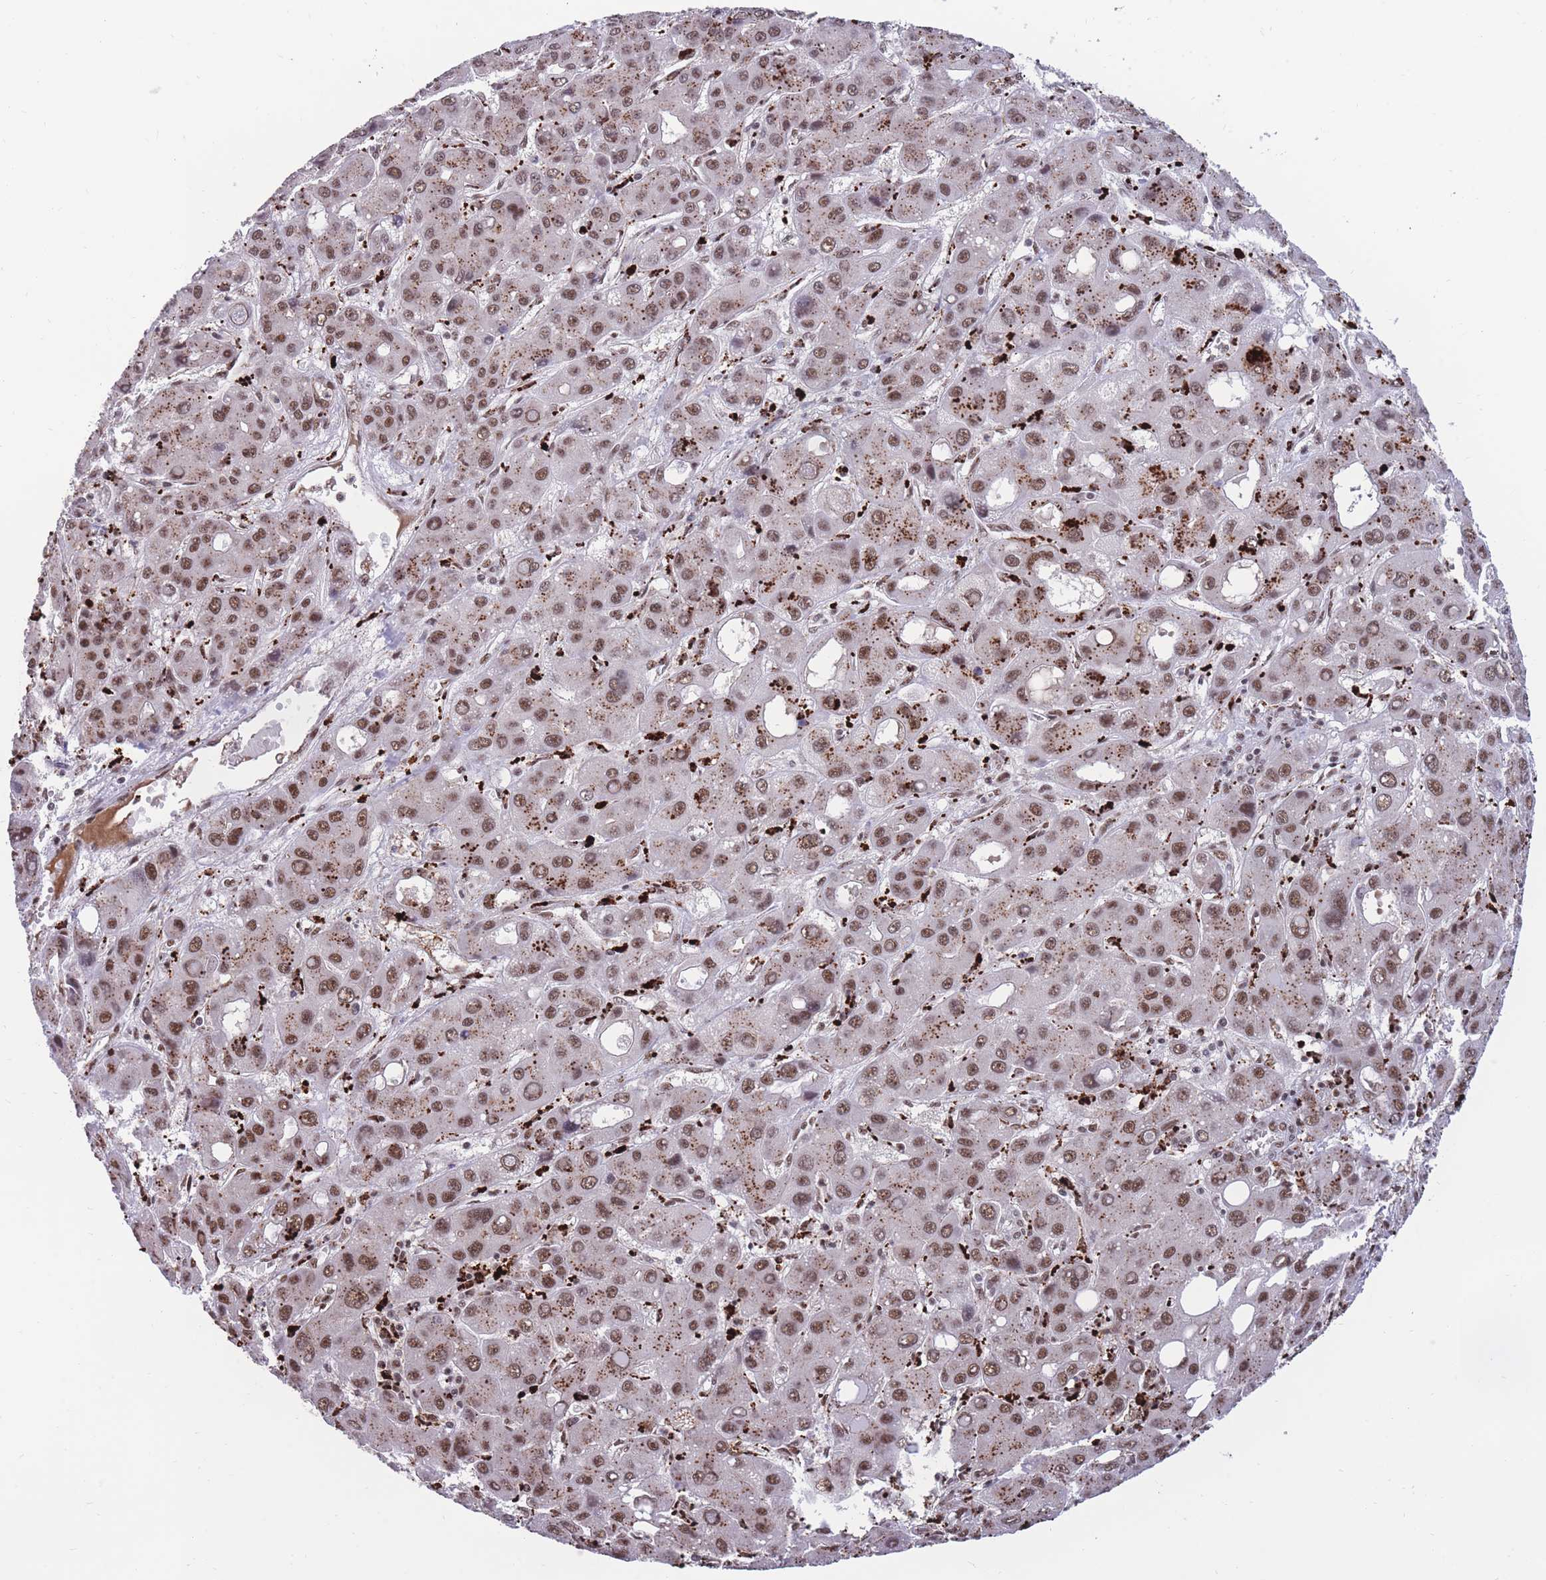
{"staining": {"intensity": "moderate", "quantity": ">75%", "location": "nuclear"}, "tissue": "liver cancer", "cell_type": "Tumor cells", "image_type": "cancer", "snomed": [{"axis": "morphology", "description": "Carcinoma, Hepatocellular, NOS"}, {"axis": "topography", "description": "Liver"}], "caption": "IHC of human liver cancer (hepatocellular carcinoma) displays medium levels of moderate nuclear staining in about >75% of tumor cells.", "gene": "PRPF19", "patient": {"sex": "male", "age": 55}}